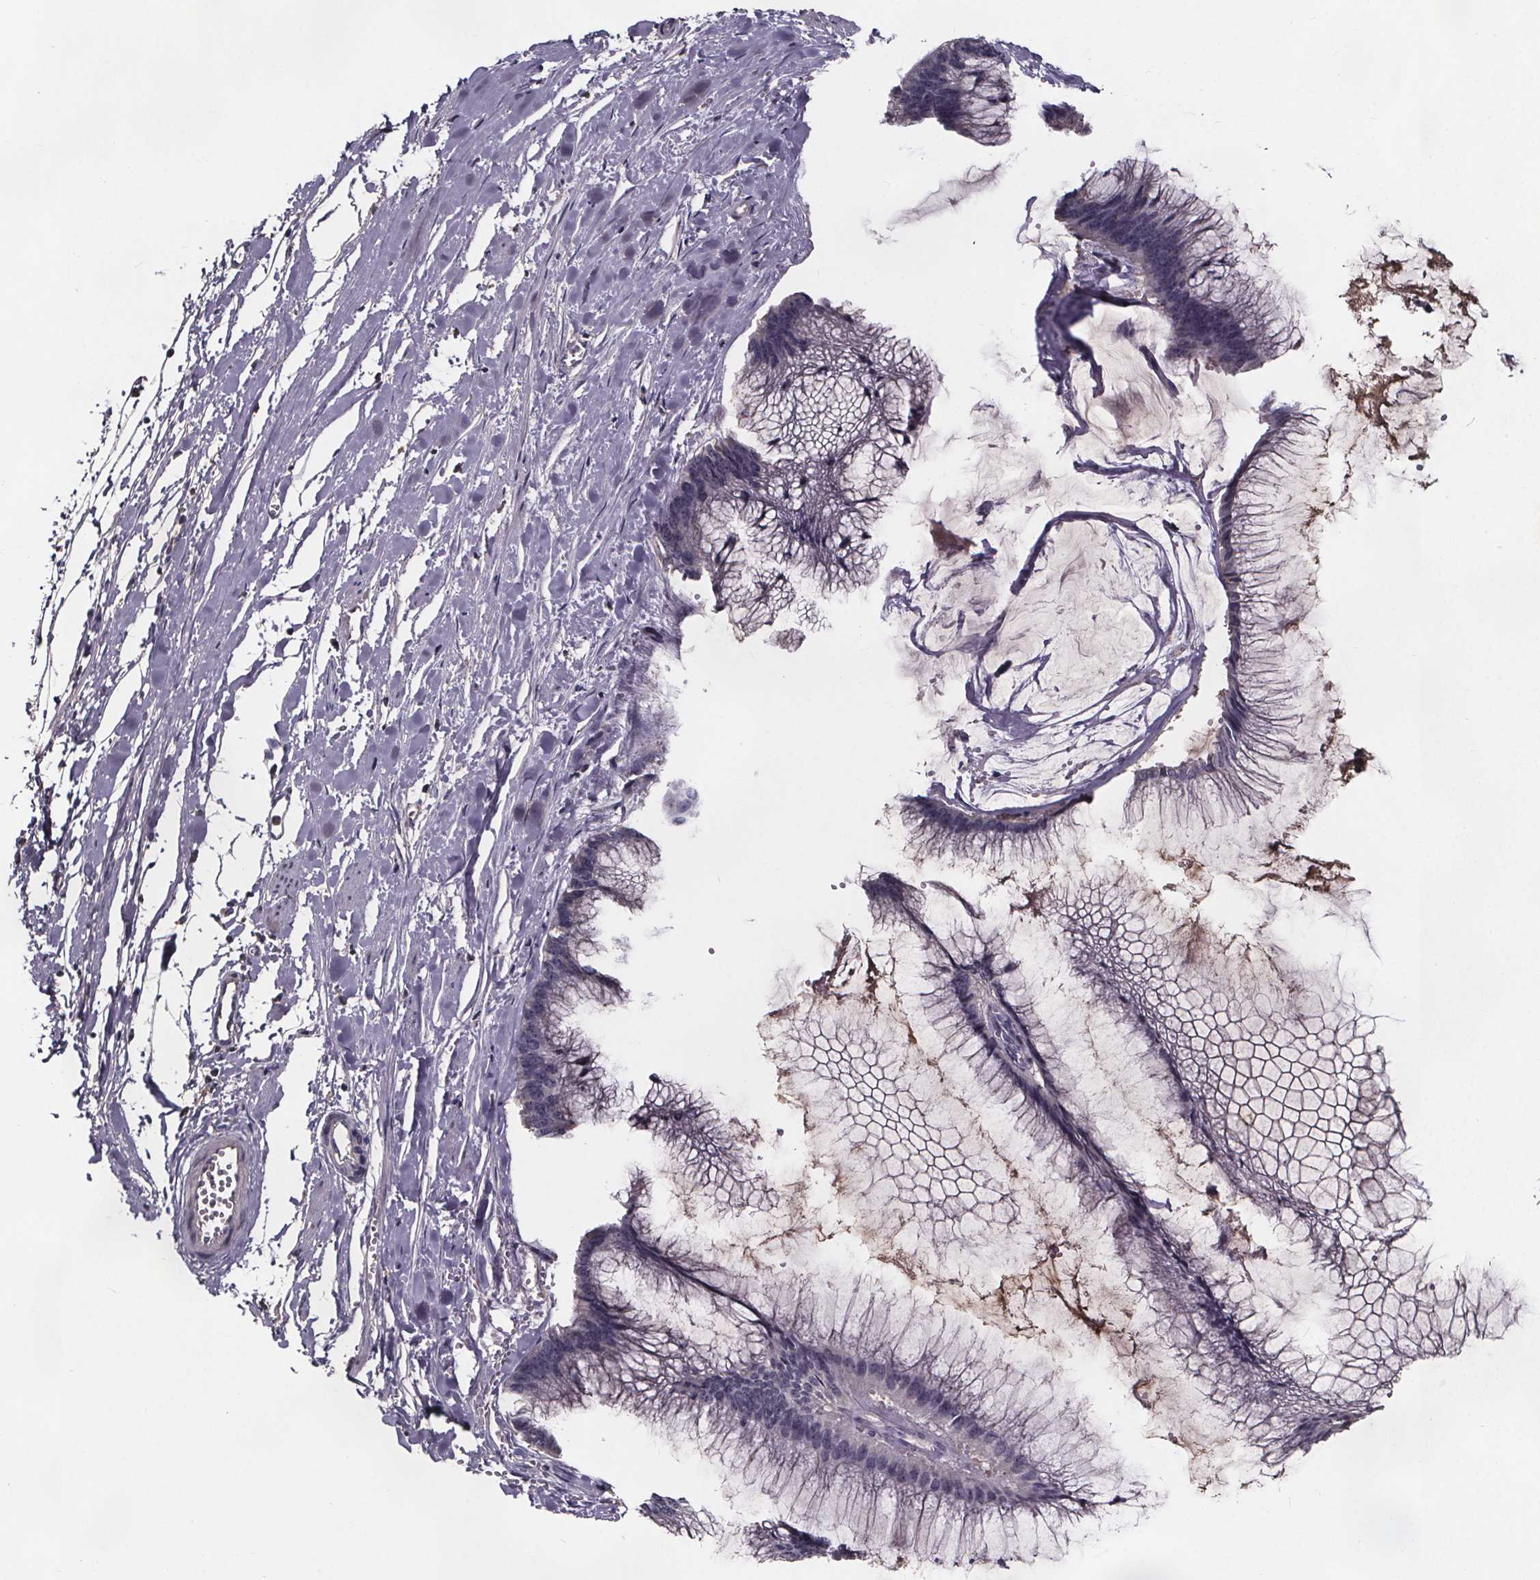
{"staining": {"intensity": "negative", "quantity": "none", "location": "none"}, "tissue": "ovarian cancer", "cell_type": "Tumor cells", "image_type": "cancer", "snomed": [{"axis": "morphology", "description": "Cystadenocarcinoma, mucinous, NOS"}, {"axis": "topography", "description": "Ovary"}], "caption": "A high-resolution photomicrograph shows immunohistochemistry staining of ovarian cancer (mucinous cystadenocarcinoma), which displays no significant staining in tumor cells.", "gene": "NPHP4", "patient": {"sex": "female", "age": 44}}